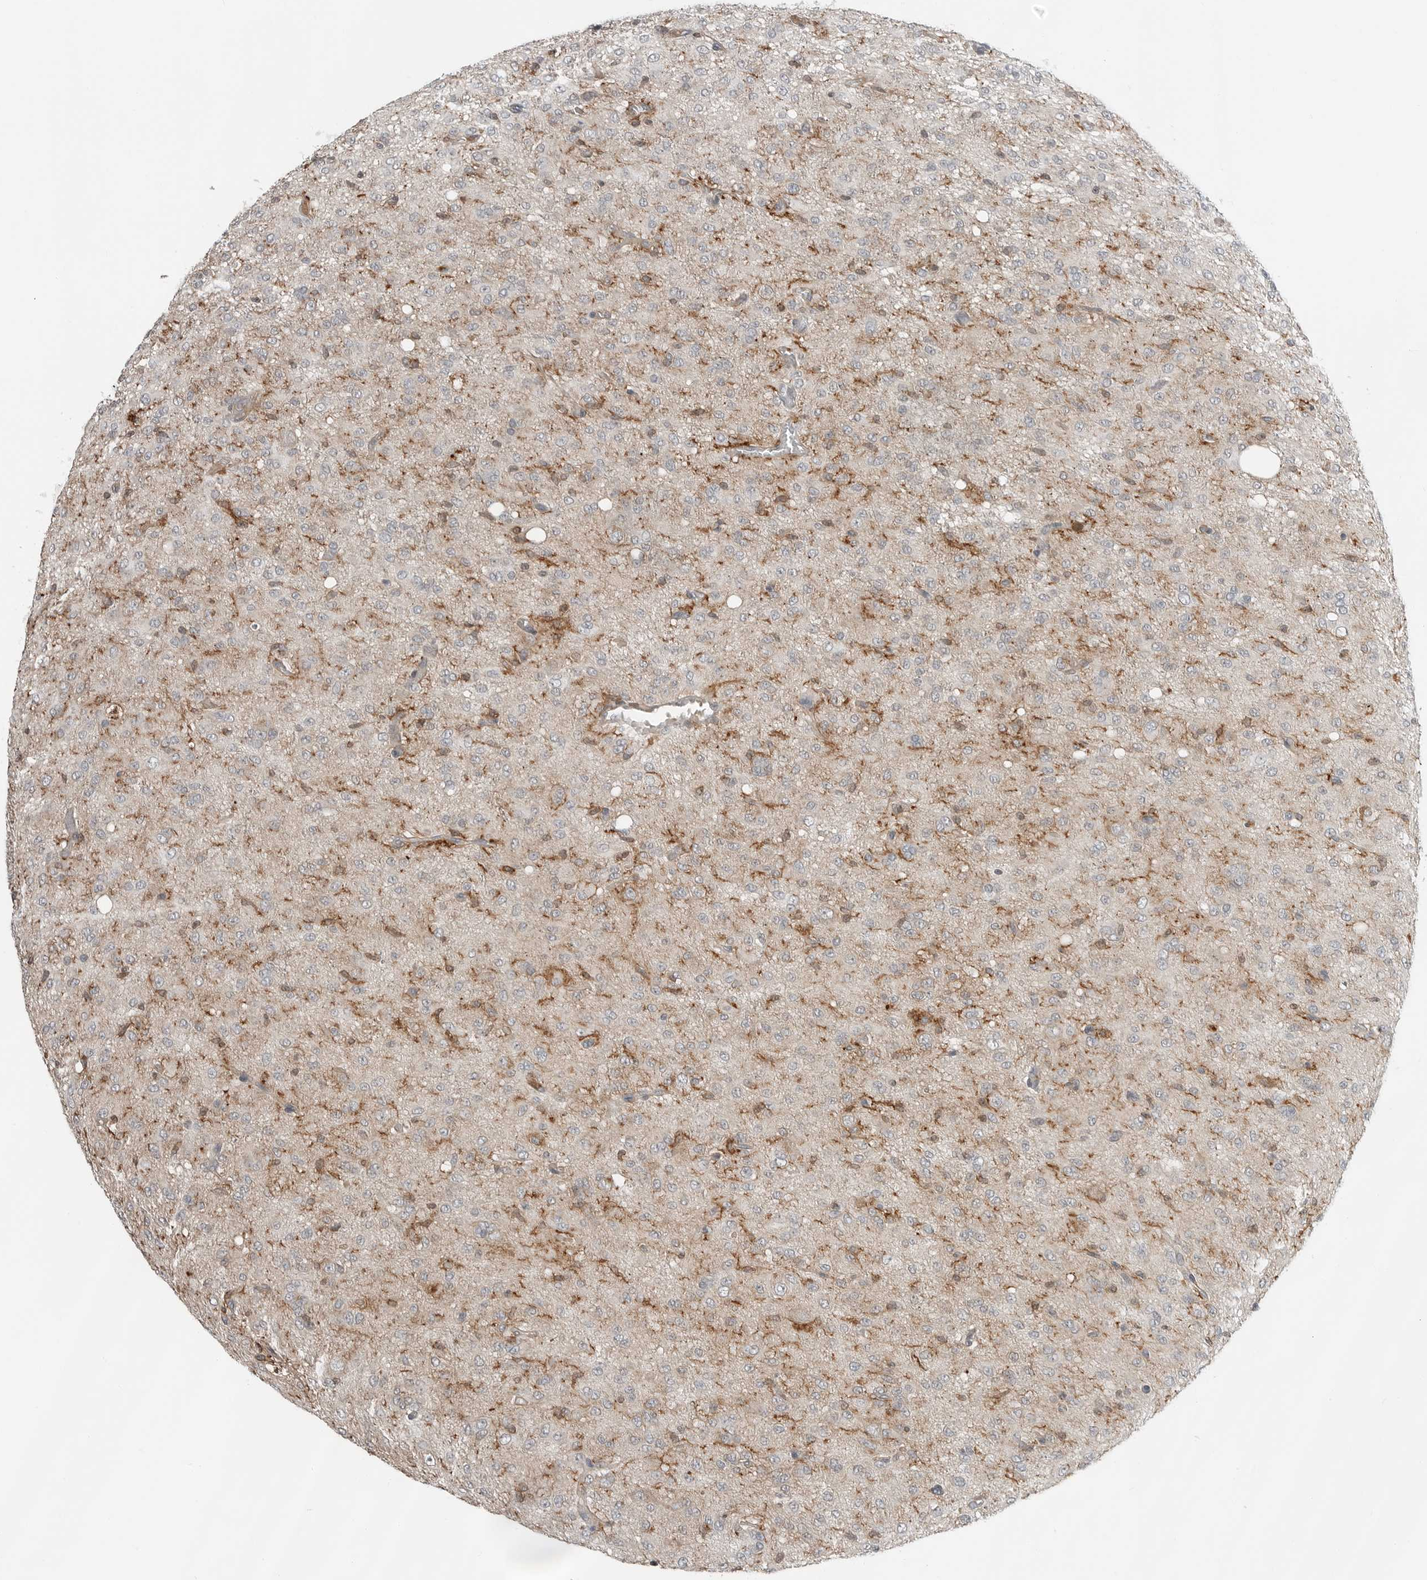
{"staining": {"intensity": "negative", "quantity": "none", "location": "none"}, "tissue": "glioma", "cell_type": "Tumor cells", "image_type": "cancer", "snomed": [{"axis": "morphology", "description": "Glioma, malignant, High grade"}, {"axis": "topography", "description": "Brain"}], "caption": "A histopathology image of human malignant glioma (high-grade) is negative for staining in tumor cells.", "gene": "LEFTY2", "patient": {"sex": "female", "age": 59}}